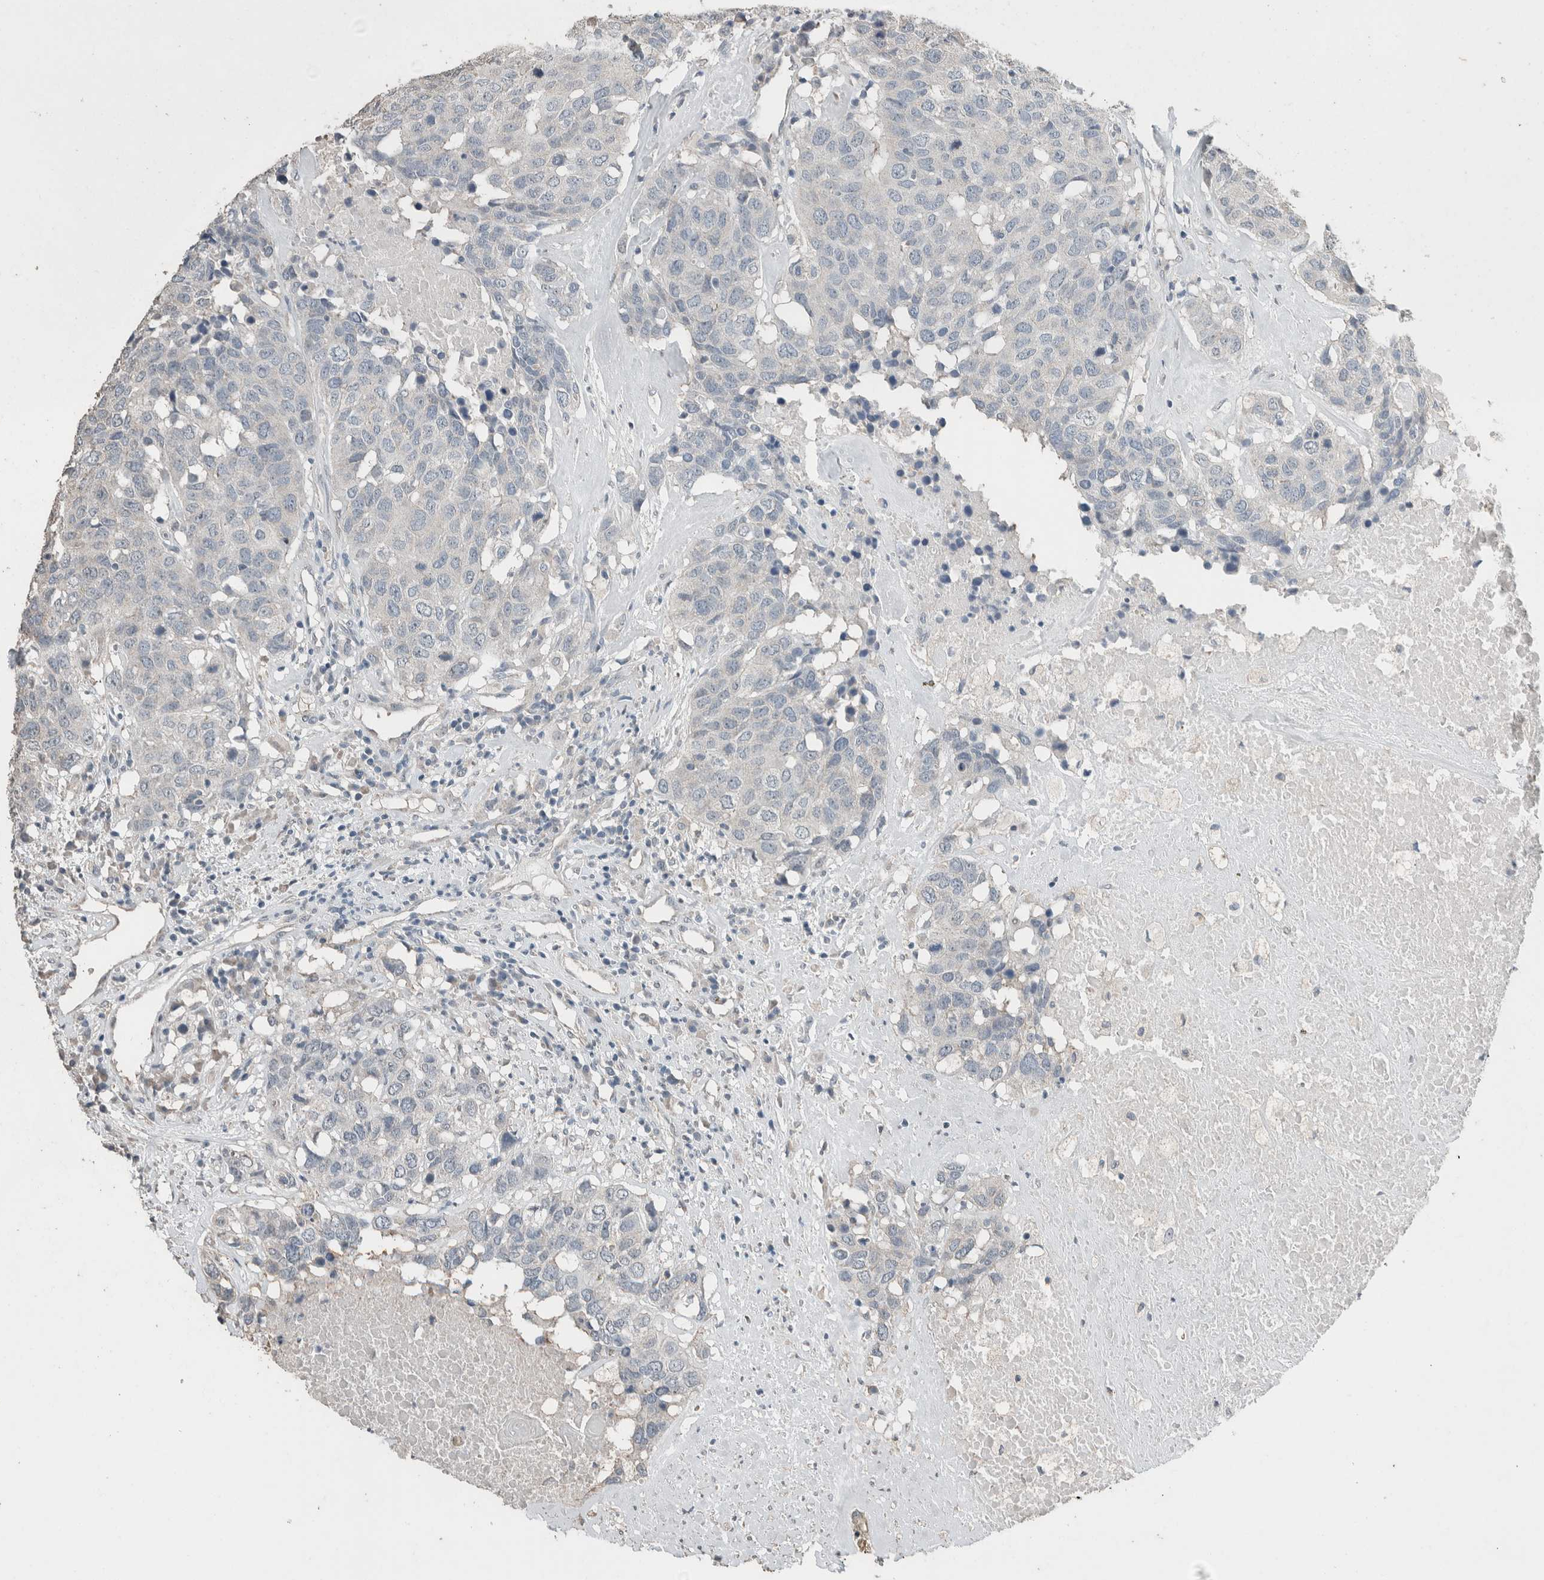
{"staining": {"intensity": "negative", "quantity": "none", "location": "none"}, "tissue": "head and neck cancer", "cell_type": "Tumor cells", "image_type": "cancer", "snomed": [{"axis": "morphology", "description": "Squamous cell carcinoma, NOS"}, {"axis": "topography", "description": "Head-Neck"}], "caption": "The photomicrograph reveals no significant positivity in tumor cells of head and neck cancer (squamous cell carcinoma). (DAB (3,3'-diaminobenzidine) IHC, high magnification).", "gene": "ACVR2B", "patient": {"sex": "male", "age": 66}}